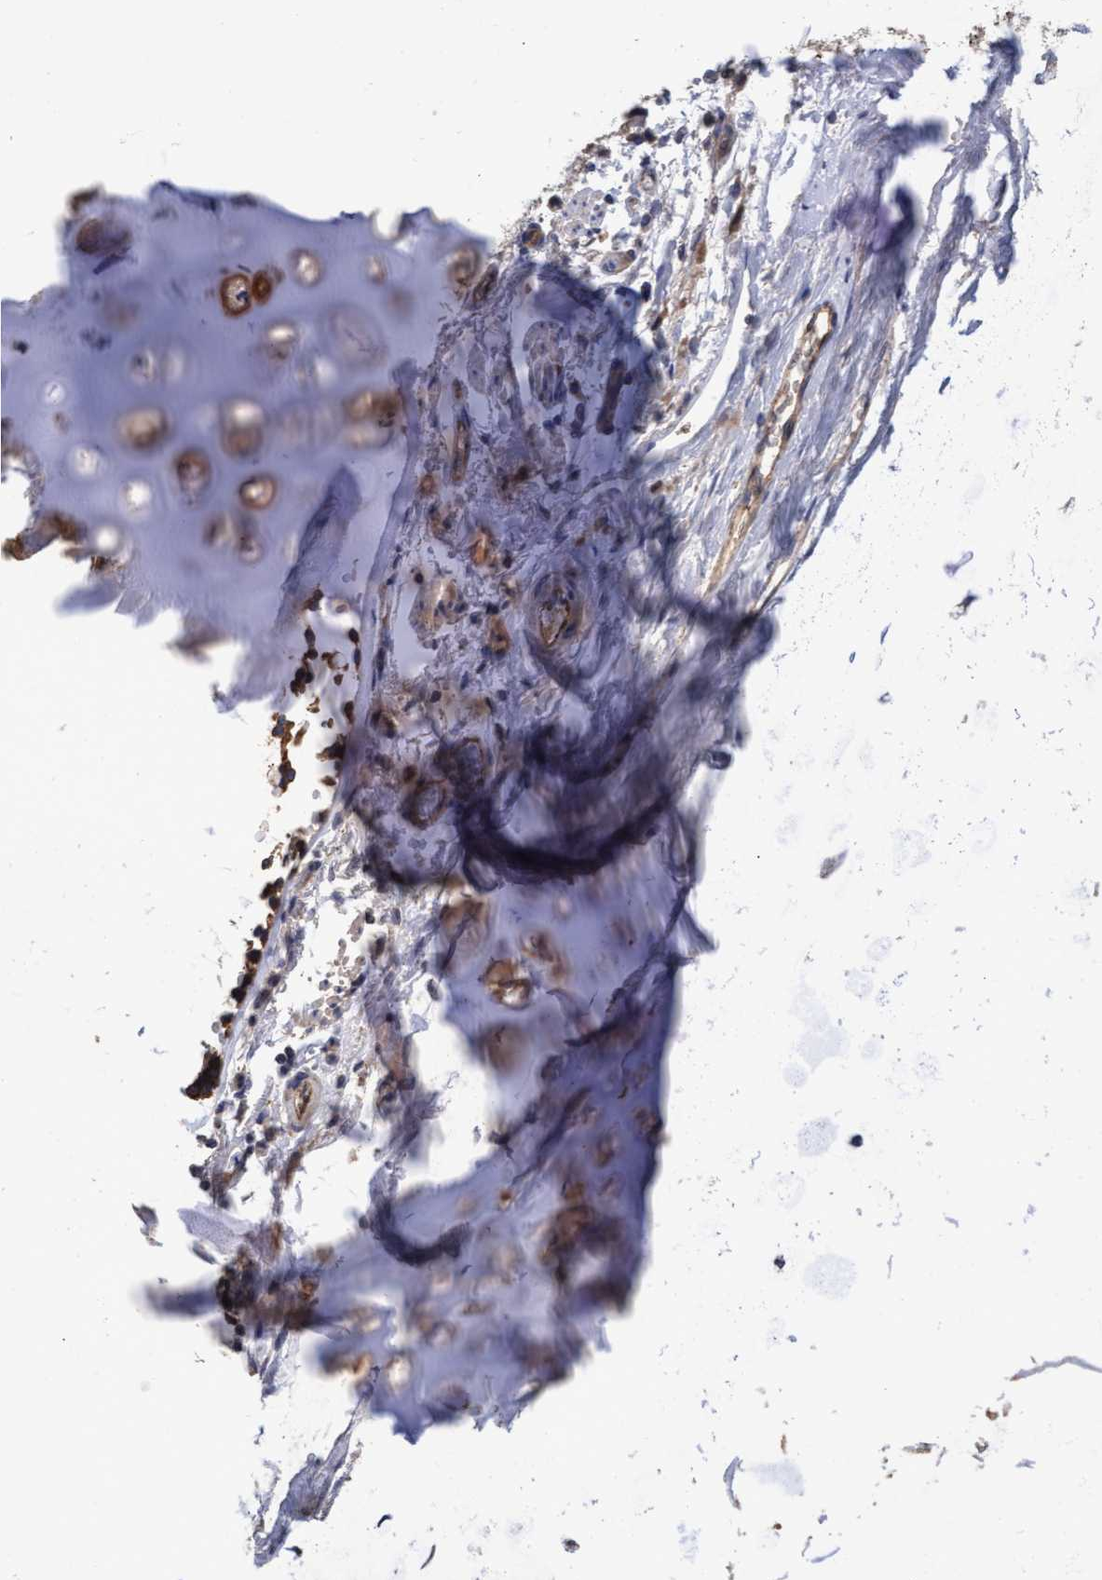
{"staining": {"intensity": "weak", "quantity": ">75%", "location": "cytoplasmic/membranous"}, "tissue": "adipose tissue", "cell_type": "Adipocytes", "image_type": "normal", "snomed": [{"axis": "morphology", "description": "Normal tissue, NOS"}, {"axis": "topography", "description": "Peripheral nerve tissue"}], "caption": "Protein staining by IHC reveals weak cytoplasmic/membranous positivity in approximately >75% of adipocytes in unremarkable adipose tissue.", "gene": "MRPL38", "patient": {"sex": "male", "age": 77}}